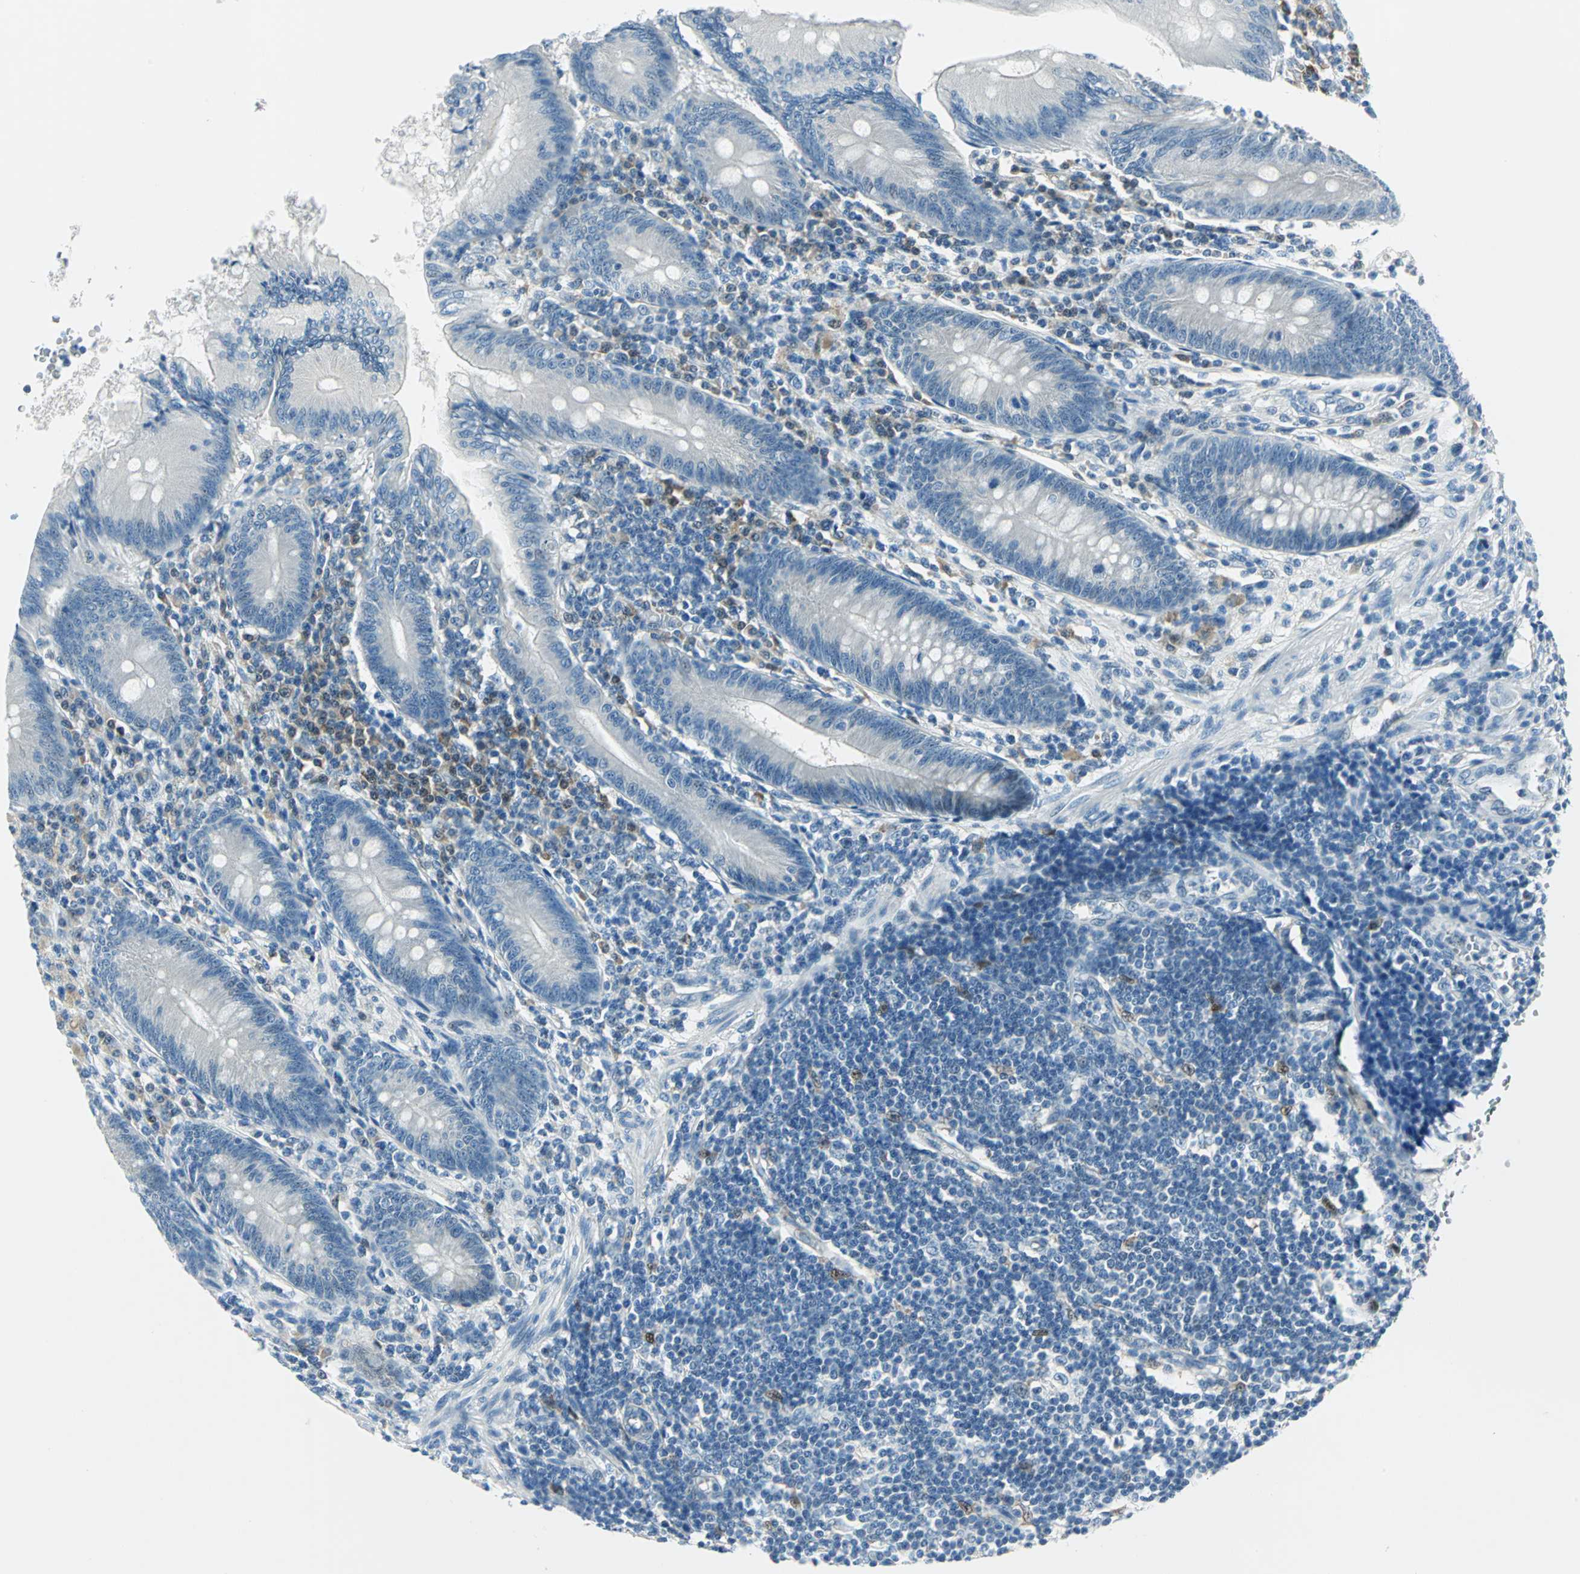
{"staining": {"intensity": "moderate", "quantity": "<25%", "location": "cytoplasmic/membranous,nuclear"}, "tissue": "appendix", "cell_type": "Glandular cells", "image_type": "normal", "snomed": [{"axis": "morphology", "description": "Normal tissue, NOS"}, {"axis": "morphology", "description": "Inflammation, NOS"}, {"axis": "topography", "description": "Appendix"}], "caption": "Protein staining reveals moderate cytoplasmic/membranous,nuclear staining in approximately <25% of glandular cells in unremarkable appendix. Nuclei are stained in blue.", "gene": "AKR1A1", "patient": {"sex": "male", "age": 46}}